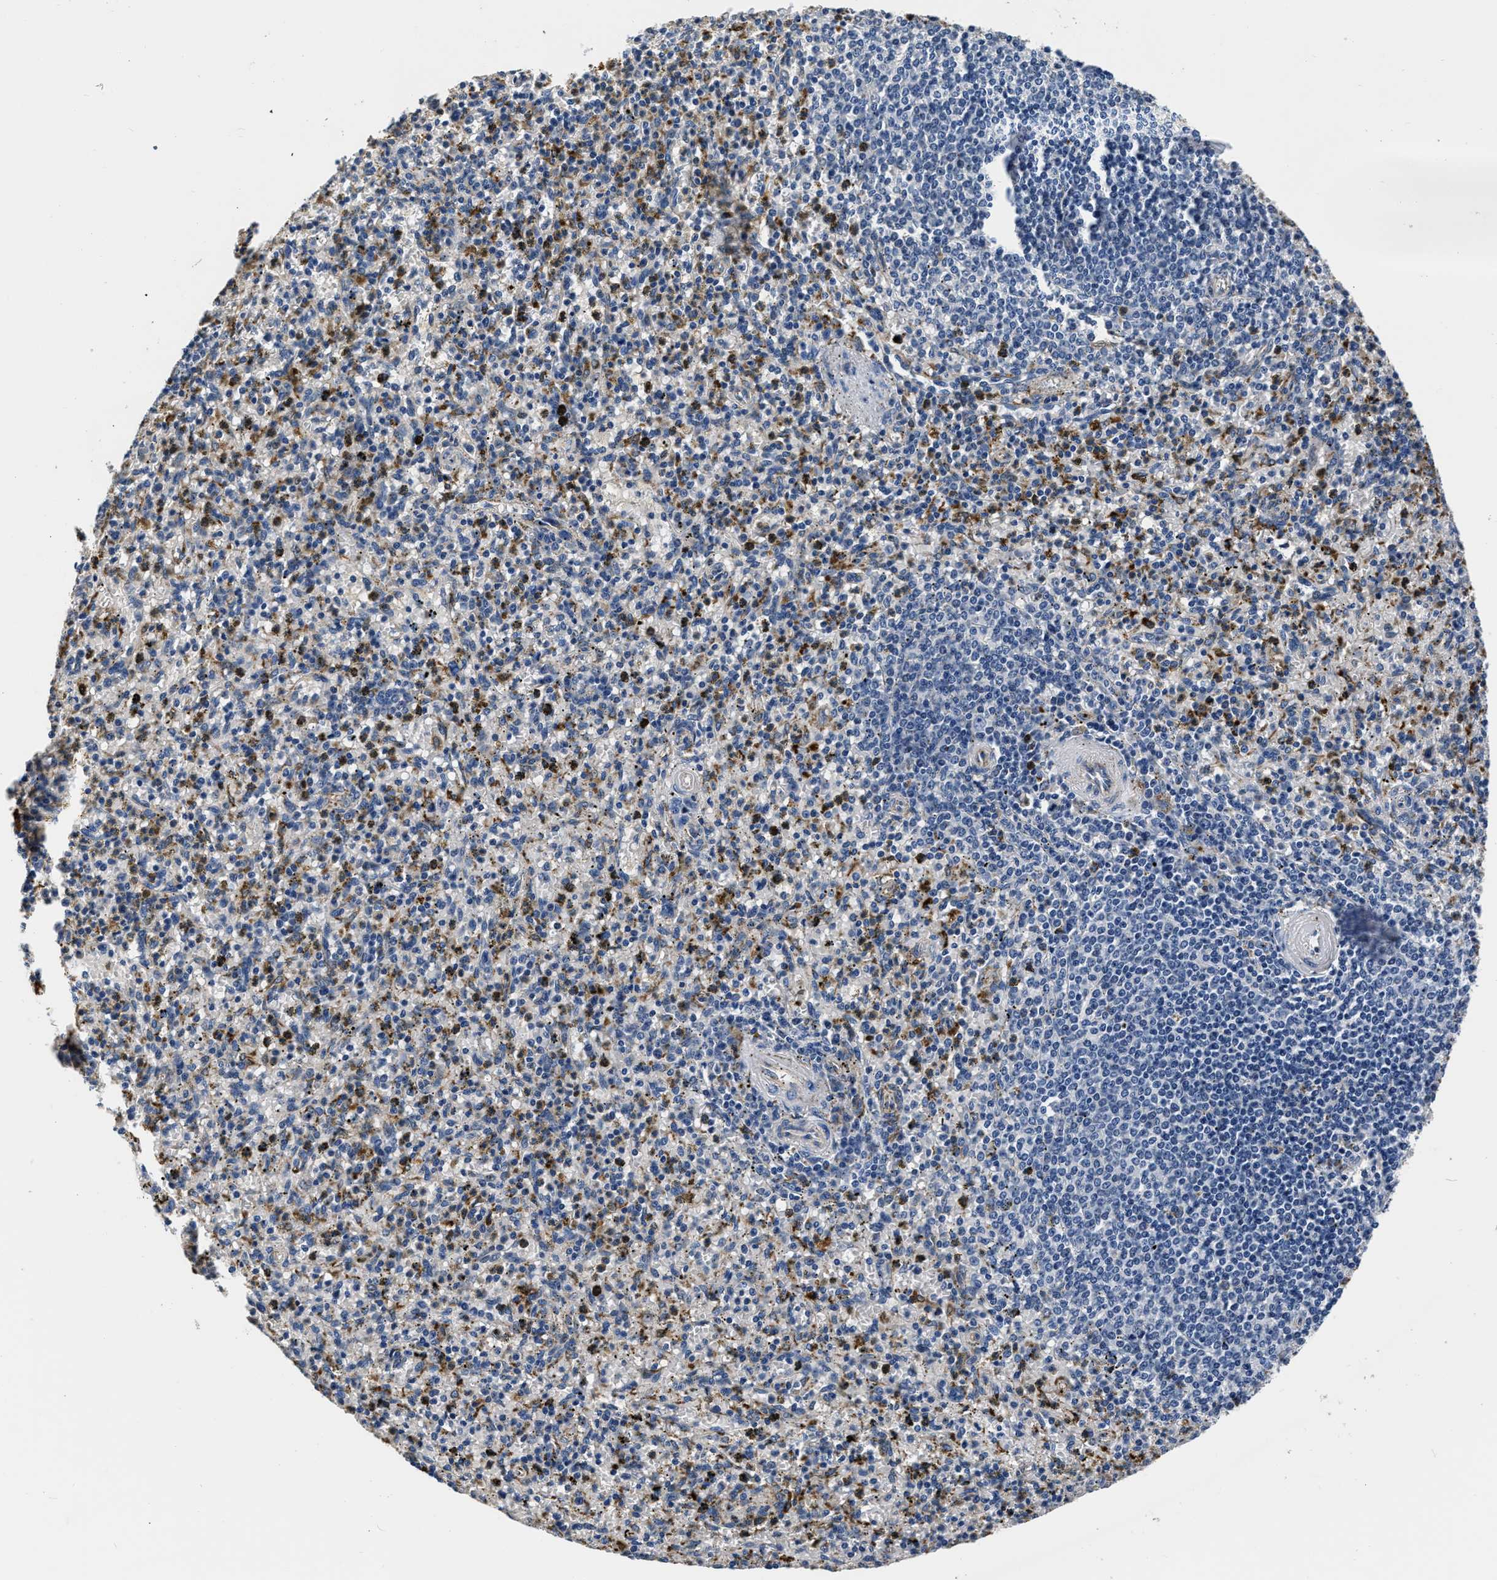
{"staining": {"intensity": "negative", "quantity": "none", "location": "none"}, "tissue": "spleen", "cell_type": "Cells in red pulp", "image_type": "normal", "snomed": [{"axis": "morphology", "description": "Normal tissue, NOS"}, {"axis": "topography", "description": "Spleen"}], "caption": "Protein analysis of benign spleen reveals no significant staining in cells in red pulp.", "gene": "GRN", "patient": {"sex": "male", "age": 72}}